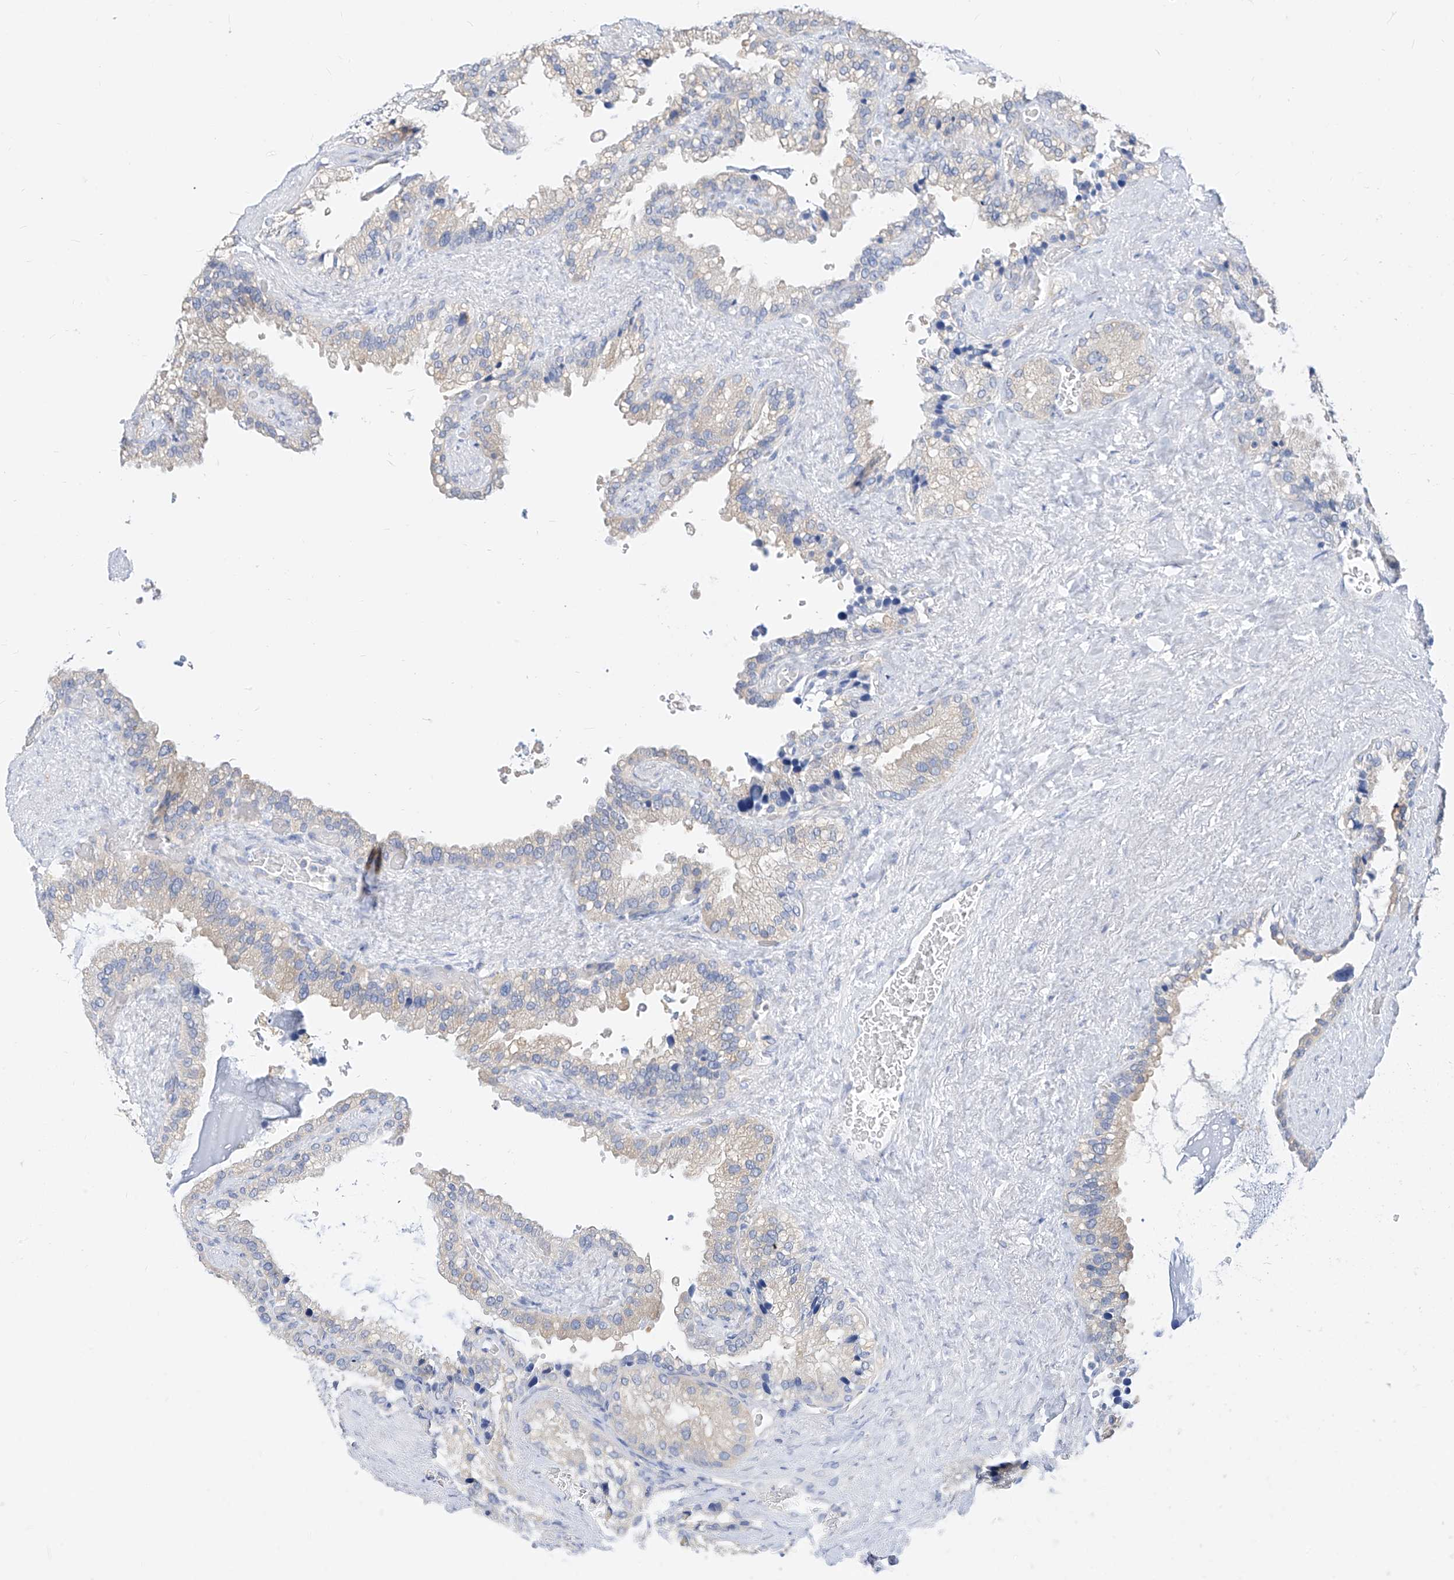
{"staining": {"intensity": "negative", "quantity": "none", "location": "none"}, "tissue": "seminal vesicle", "cell_type": "Glandular cells", "image_type": "normal", "snomed": [{"axis": "morphology", "description": "Normal tissue, NOS"}, {"axis": "topography", "description": "Prostate"}, {"axis": "topography", "description": "Seminal veicle"}], "caption": "Unremarkable seminal vesicle was stained to show a protein in brown. There is no significant staining in glandular cells. (Immunohistochemistry, brightfield microscopy, high magnification).", "gene": "ZZEF1", "patient": {"sex": "male", "age": 68}}